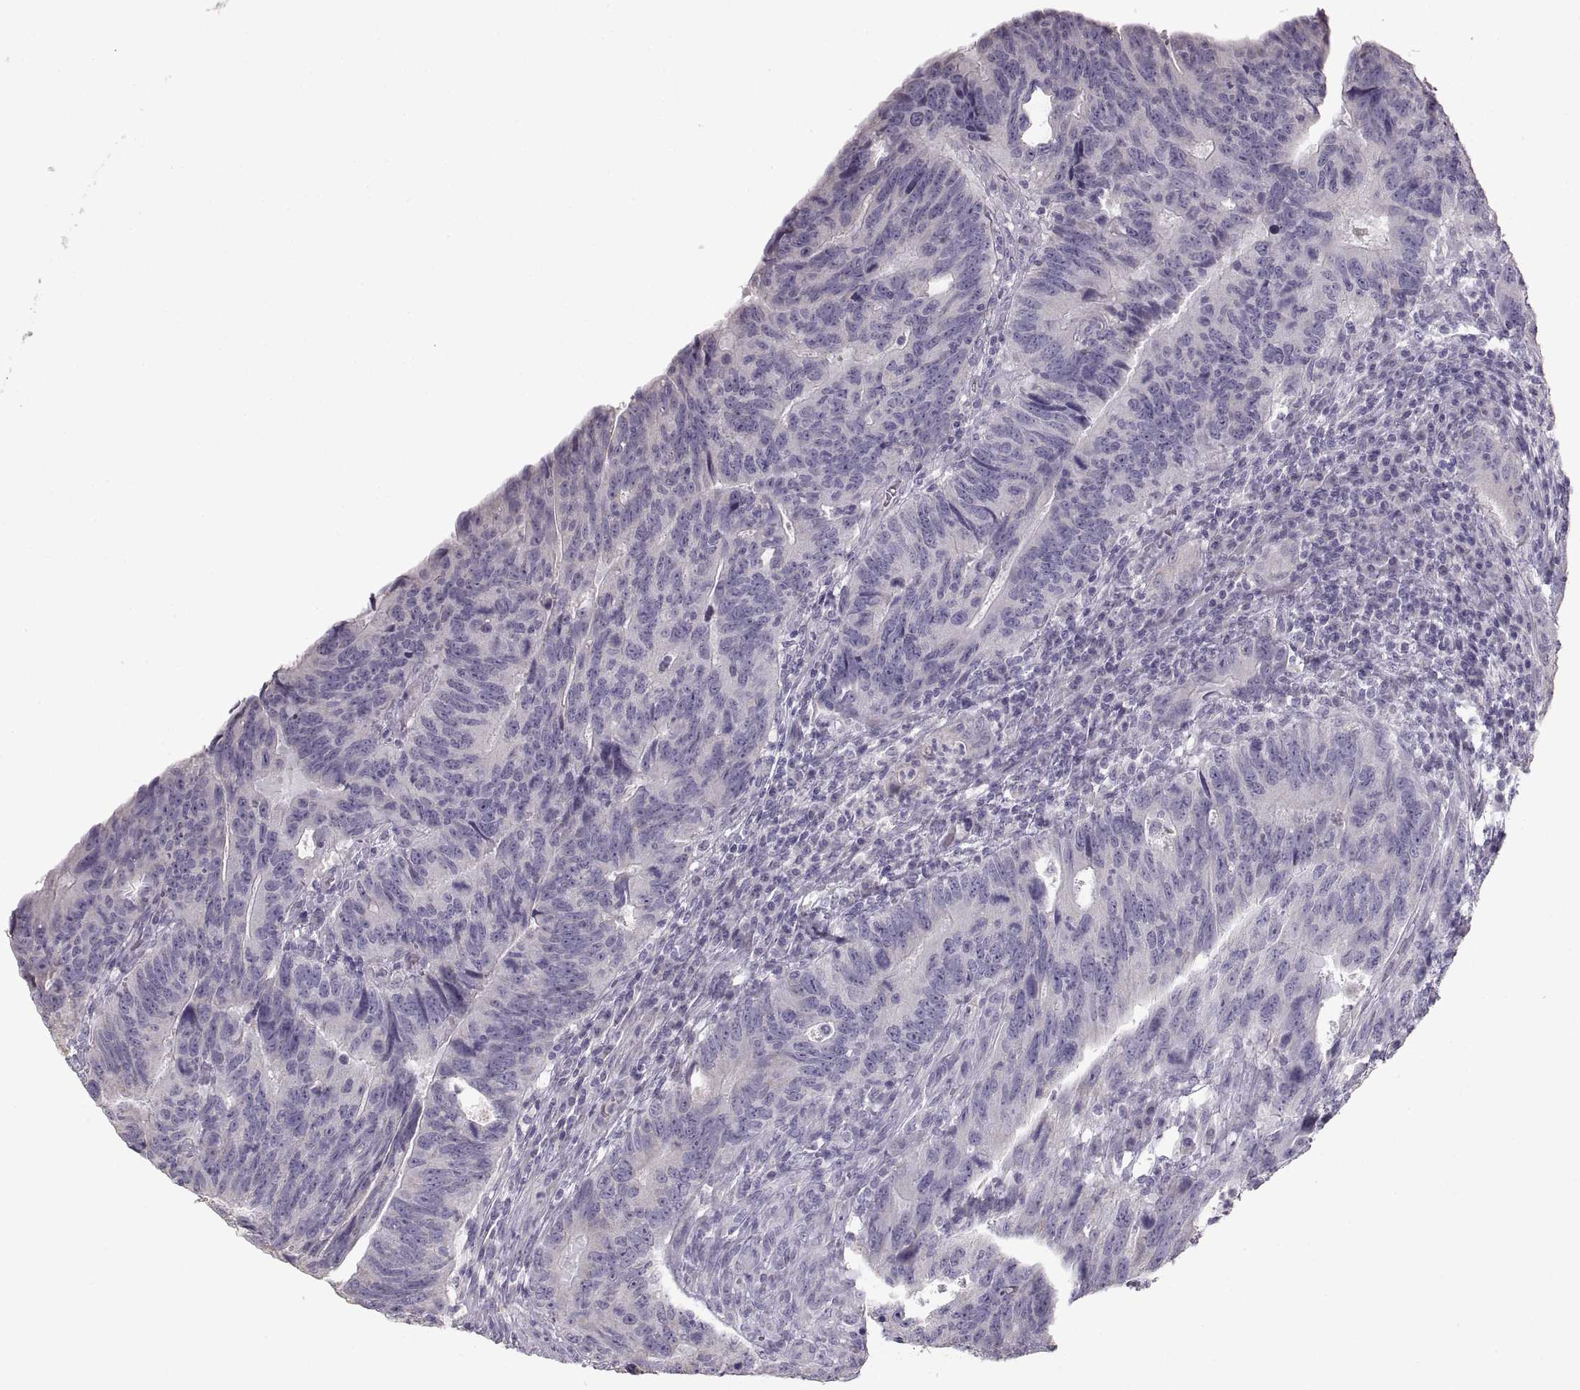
{"staining": {"intensity": "negative", "quantity": "none", "location": "none"}, "tissue": "colorectal cancer", "cell_type": "Tumor cells", "image_type": "cancer", "snomed": [{"axis": "morphology", "description": "Adenocarcinoma, NOS"}, {"axis": "topography", "description": "Colon"}], "caption": "This micrograph is of colorectal adenocarcinoma stained with IHC to label a protein in brown with the nuclei are counter-stained blue. There is no positivity in tumor cells. The staining was performed using DAB to visualize the protein expression in brown, while the nuclei were stained in blue with hematoxylin (Magnification: 20x).", "gene": "ZP3", "patient": {"sex": "female", "age": 77}}